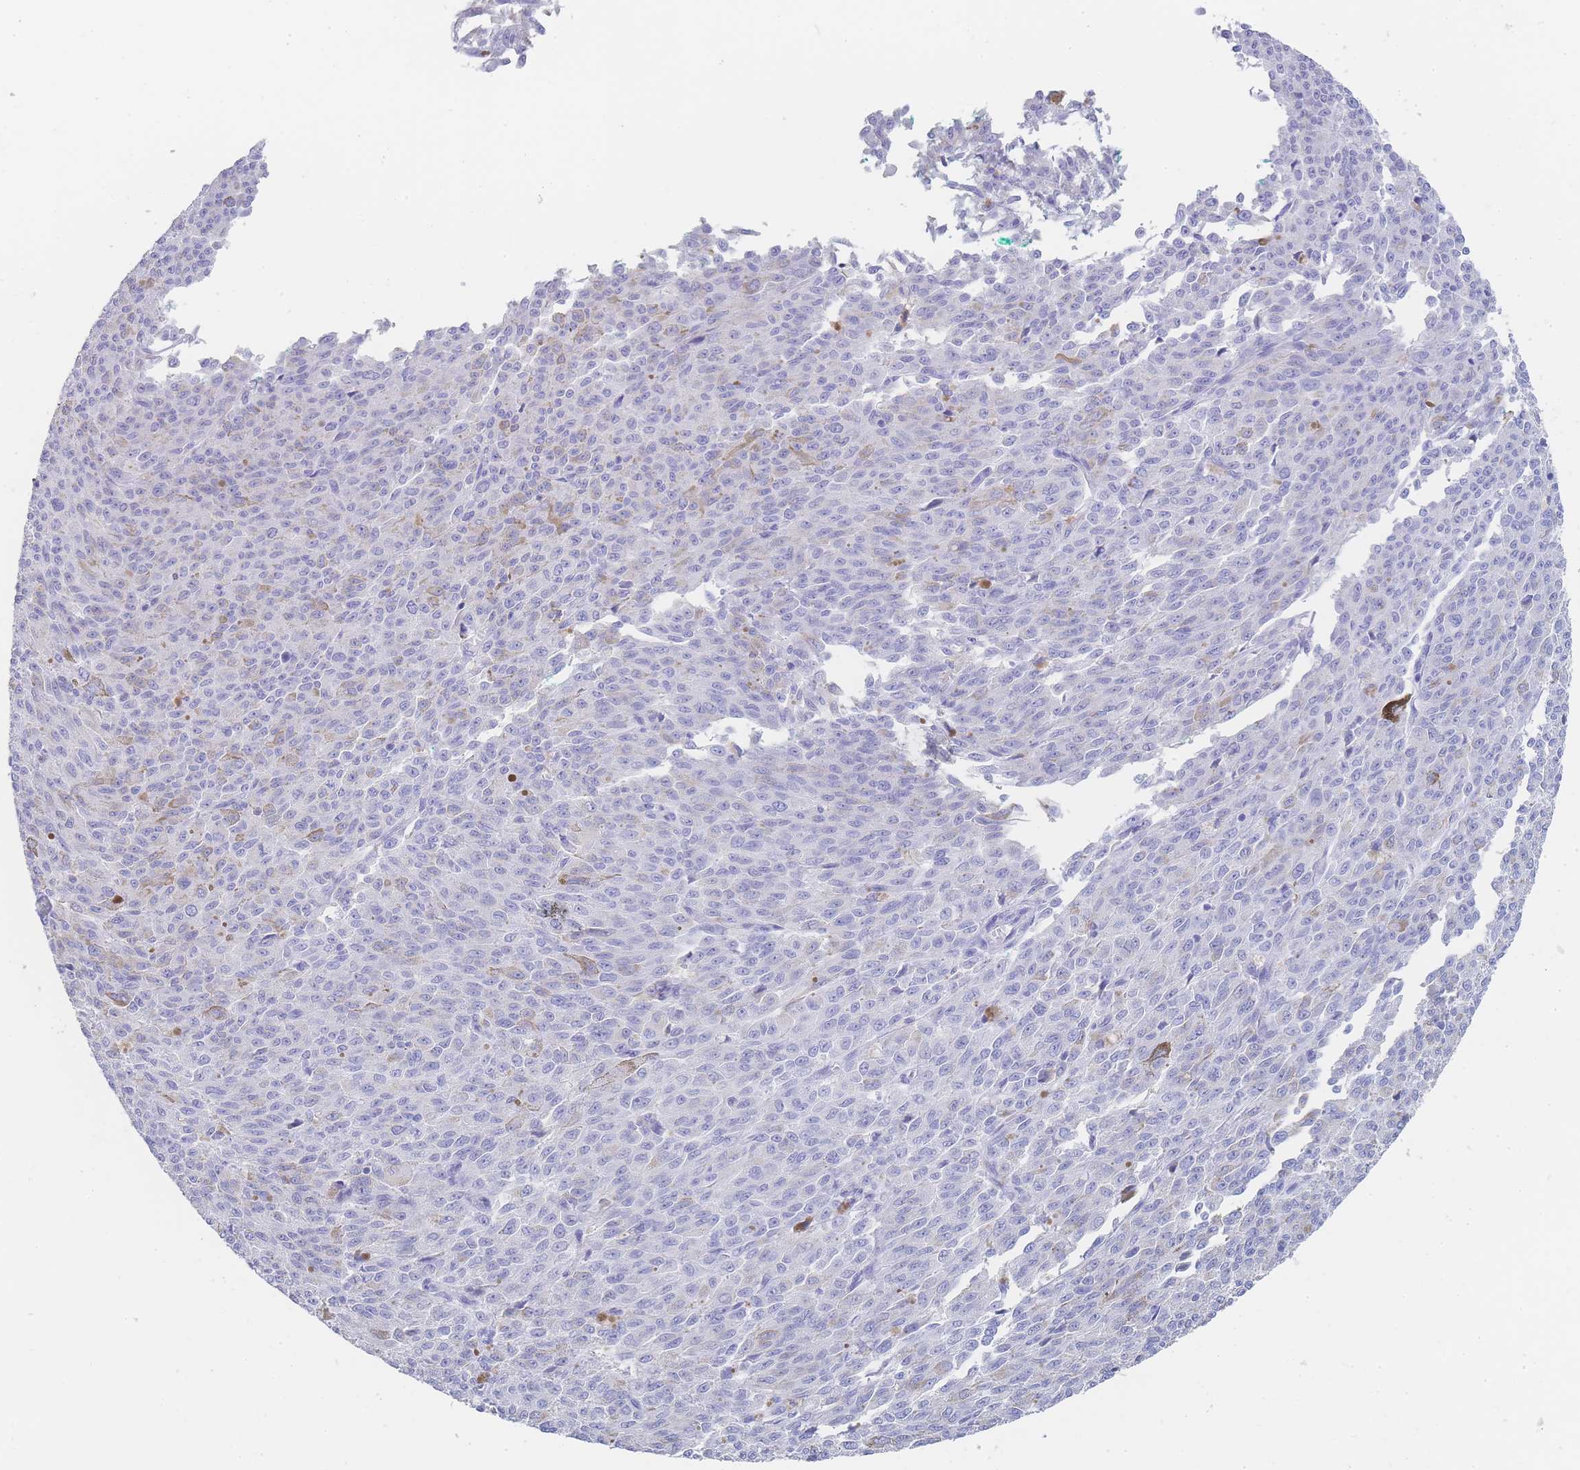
{"staining": {"intensity": "negative", "quantity": "none", "location": "none"}, "tissue": "melanoma", "cell_type": "Tumor cells", "image_type": "cancer", "snomed": [{"axis": "morphology", "description": "Malignant melanoma, NOS"}, {"axis": "topography", "description": "Skin"}], "caption": "Tumor cells are negative for brown protein staining in melanoma.", "gene": "LZTFL1", "patient": {"sex": "female", "age": 52}}